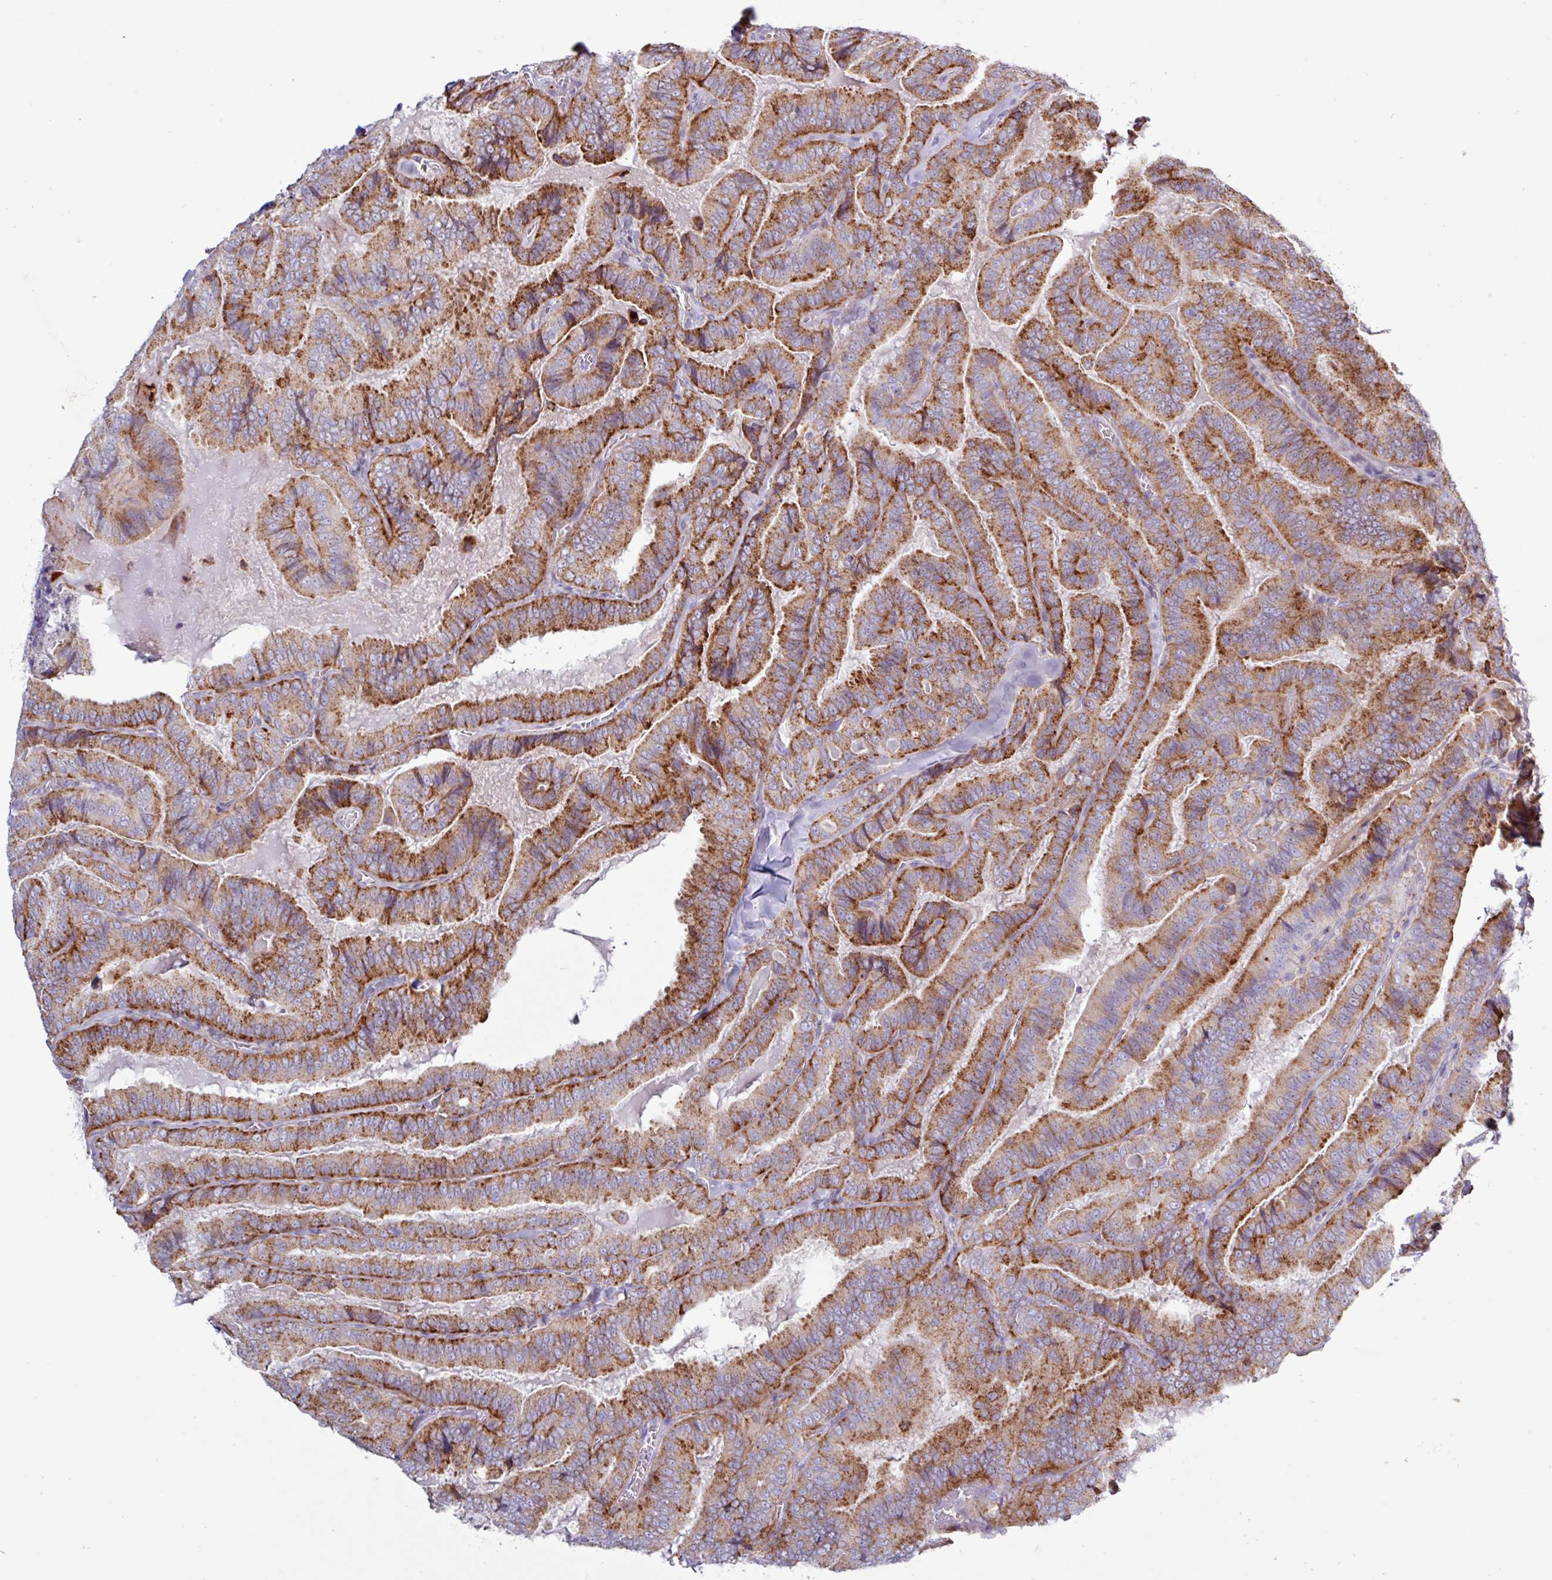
{"staining": {"intensity": "moderate", "quantity": "25%-75%", "location": "cytoplasmic/membranous"}, "tissue": "thyroid cancer", "cell_type": "Tumor cells", "image_type": "cancer", "snomed": [{"axis": "morphology", "description": "Papillary adenocarcinoma, NOS"}, {"axis": "topography", "description": "Thyroid gland"}], "caption": "High-power microscopy captured an immunohistochemistry (IHC) micrograph of thyroid cancer, revealing moderate cytoplasmic/membranous staining in about 25%-75% of tumor cells. The staining was performed using DAB (3,3'-diaminobenzidine) to visualize the protein expression in brown, while the nuclei were stained in blue with hematoxylin (Magnification: 20x).", "gene": "AMIGO2", "patient": {"sex": "male", "age": 61}}